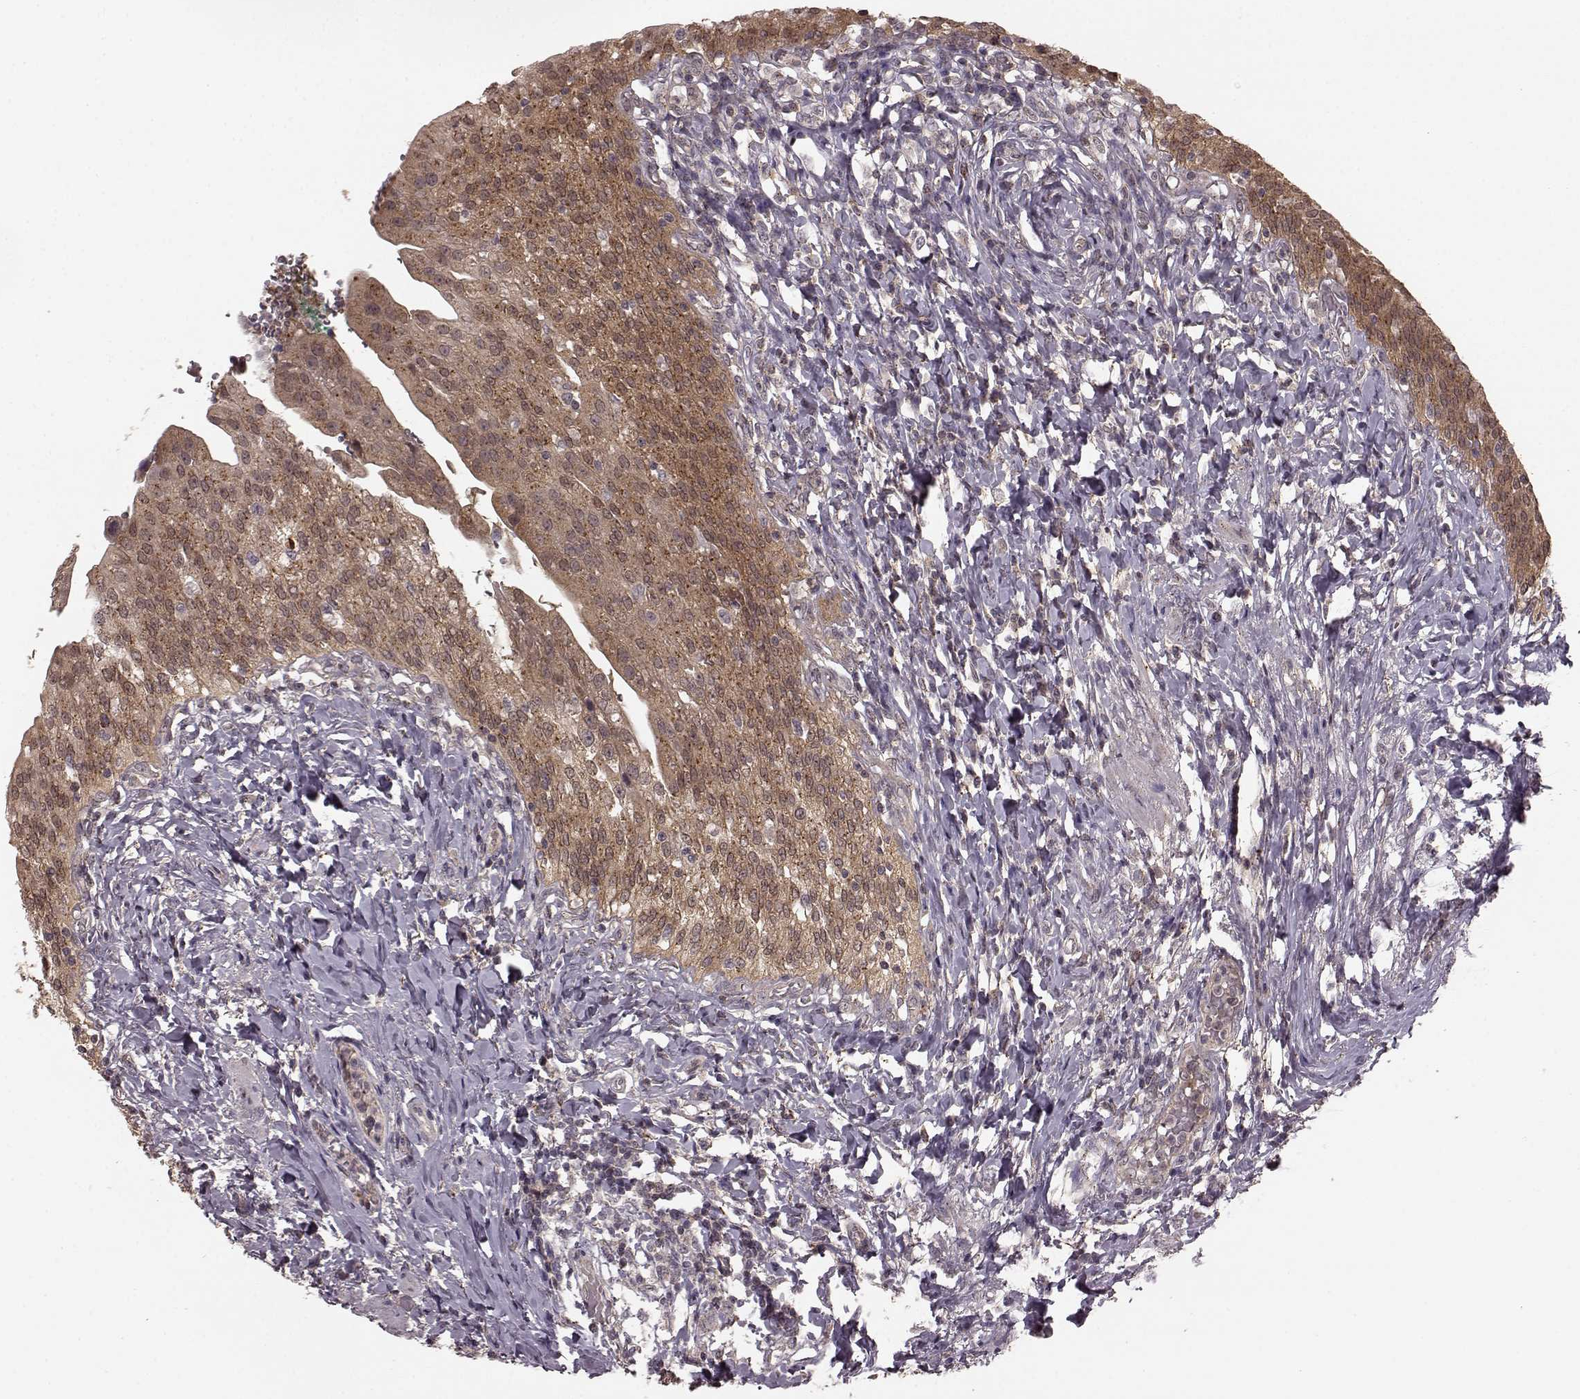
{"staining": {"intensity": "moderate", "quantity": ">75%", "location": "cytoplasmic/membranous"}, "tissue": "urinary bladder", "cell_type": "Urothelial cells", "image_type": "normal", "snomed": [{"axis": "morphology", "description": "Normal tissue, NOS"}, {"axis": "morphology", "description": "Inflammation, NOS"}, {"axis": "topography", "description": "Urinary bladder"}], "caption": "Urinary bladder stained with IHC displays moderate cytoplasmic/membranous positivity in about >75% of urothelial cells.", "gene": "GSS", "patient": {"sex": "male", "age": 64}}